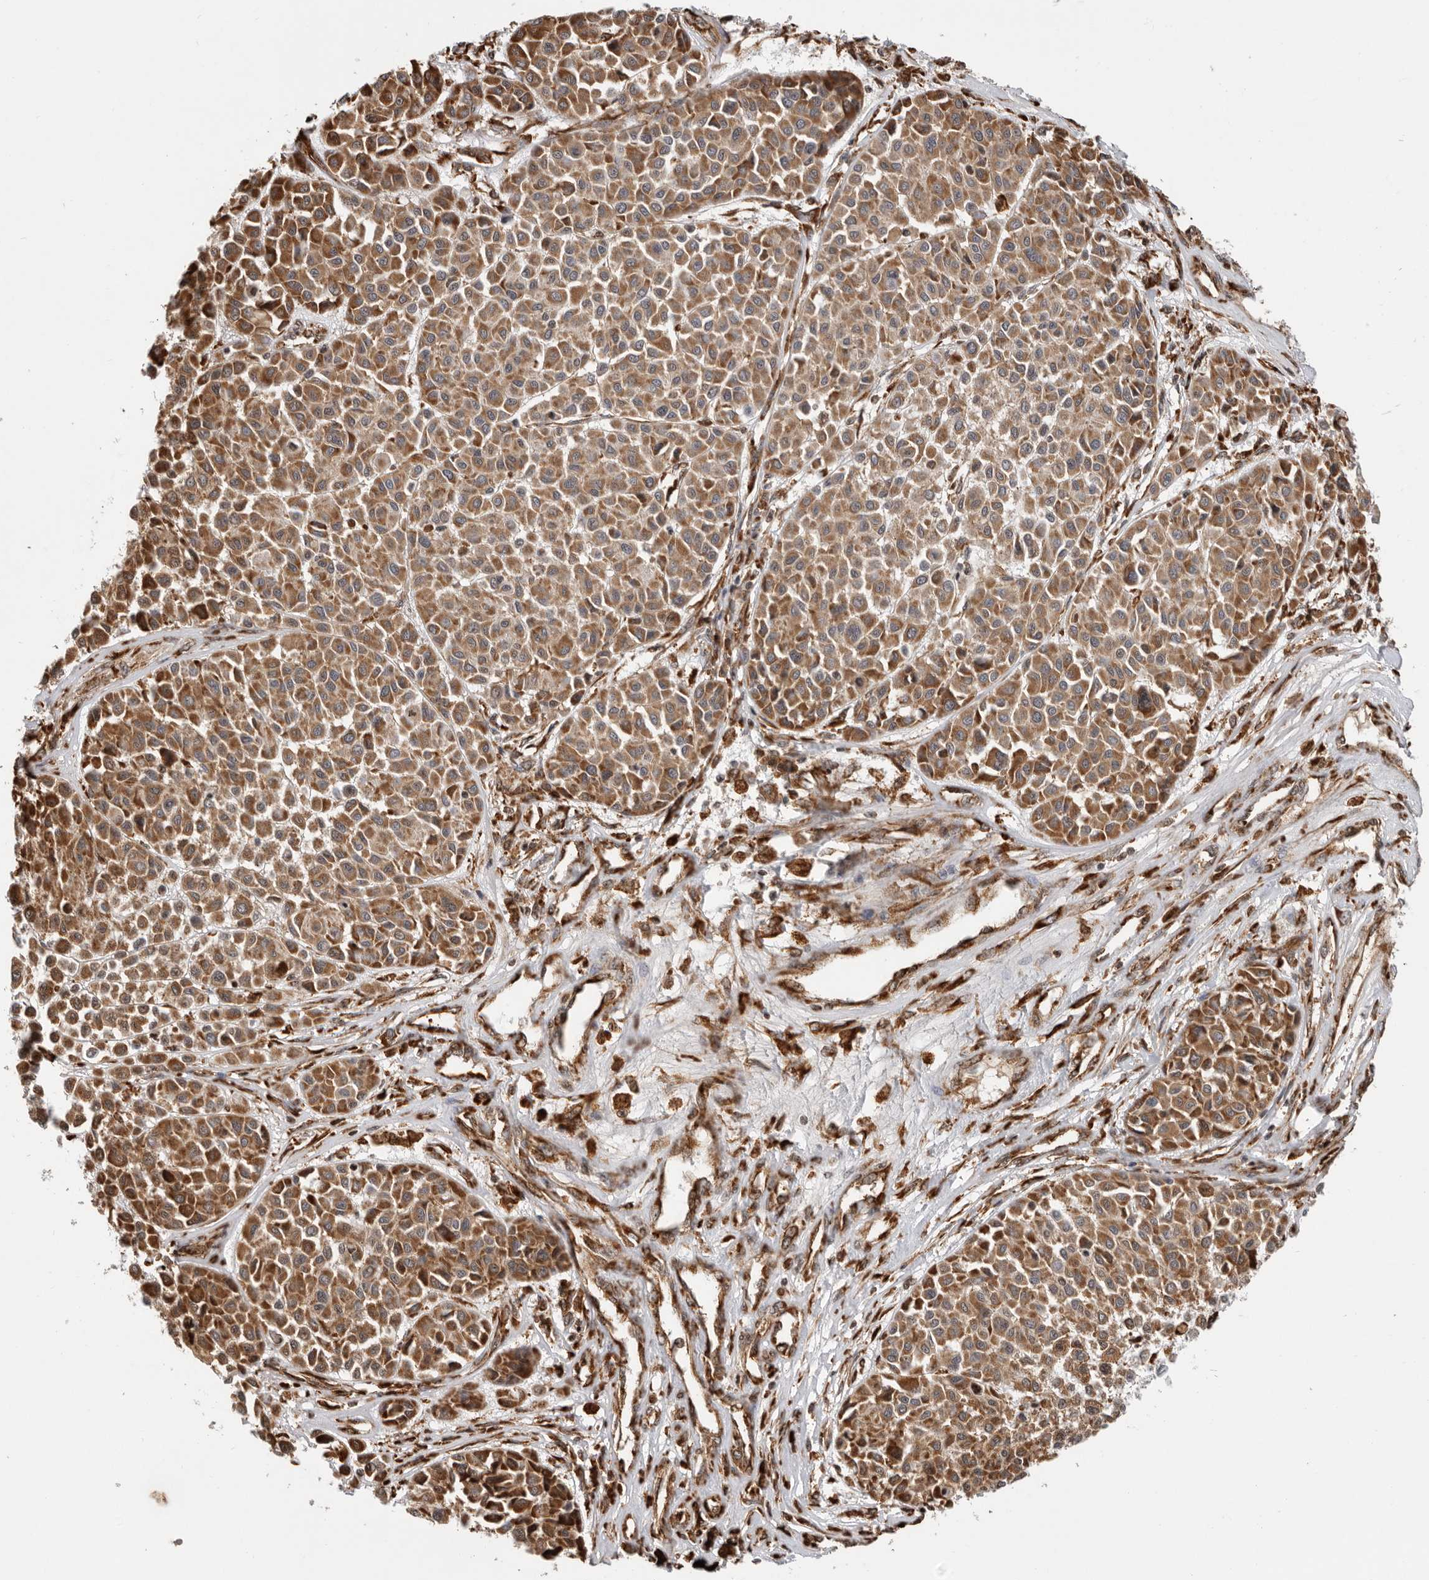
{"staining": {"intensity": "moderate", "quantity": ">75%", "location": "cytoplasmic/membranous"}, "tissue": "melanoma", "cell_type": "Tumor cells", "image_type": "cancer", "snomed": [{"axis": "morphology", "description": "Malignant melanoma, Metastatic site"}, {"axis": "topography", "description": "Soft tissue"}], "caption": "Moderate cytoplasmic/membranous expression is present in about >75% of tumor cells in malignant melanoma (metastatic site).", "gene": "FZD3", "patient": {"sex": "male", "age": 41}}